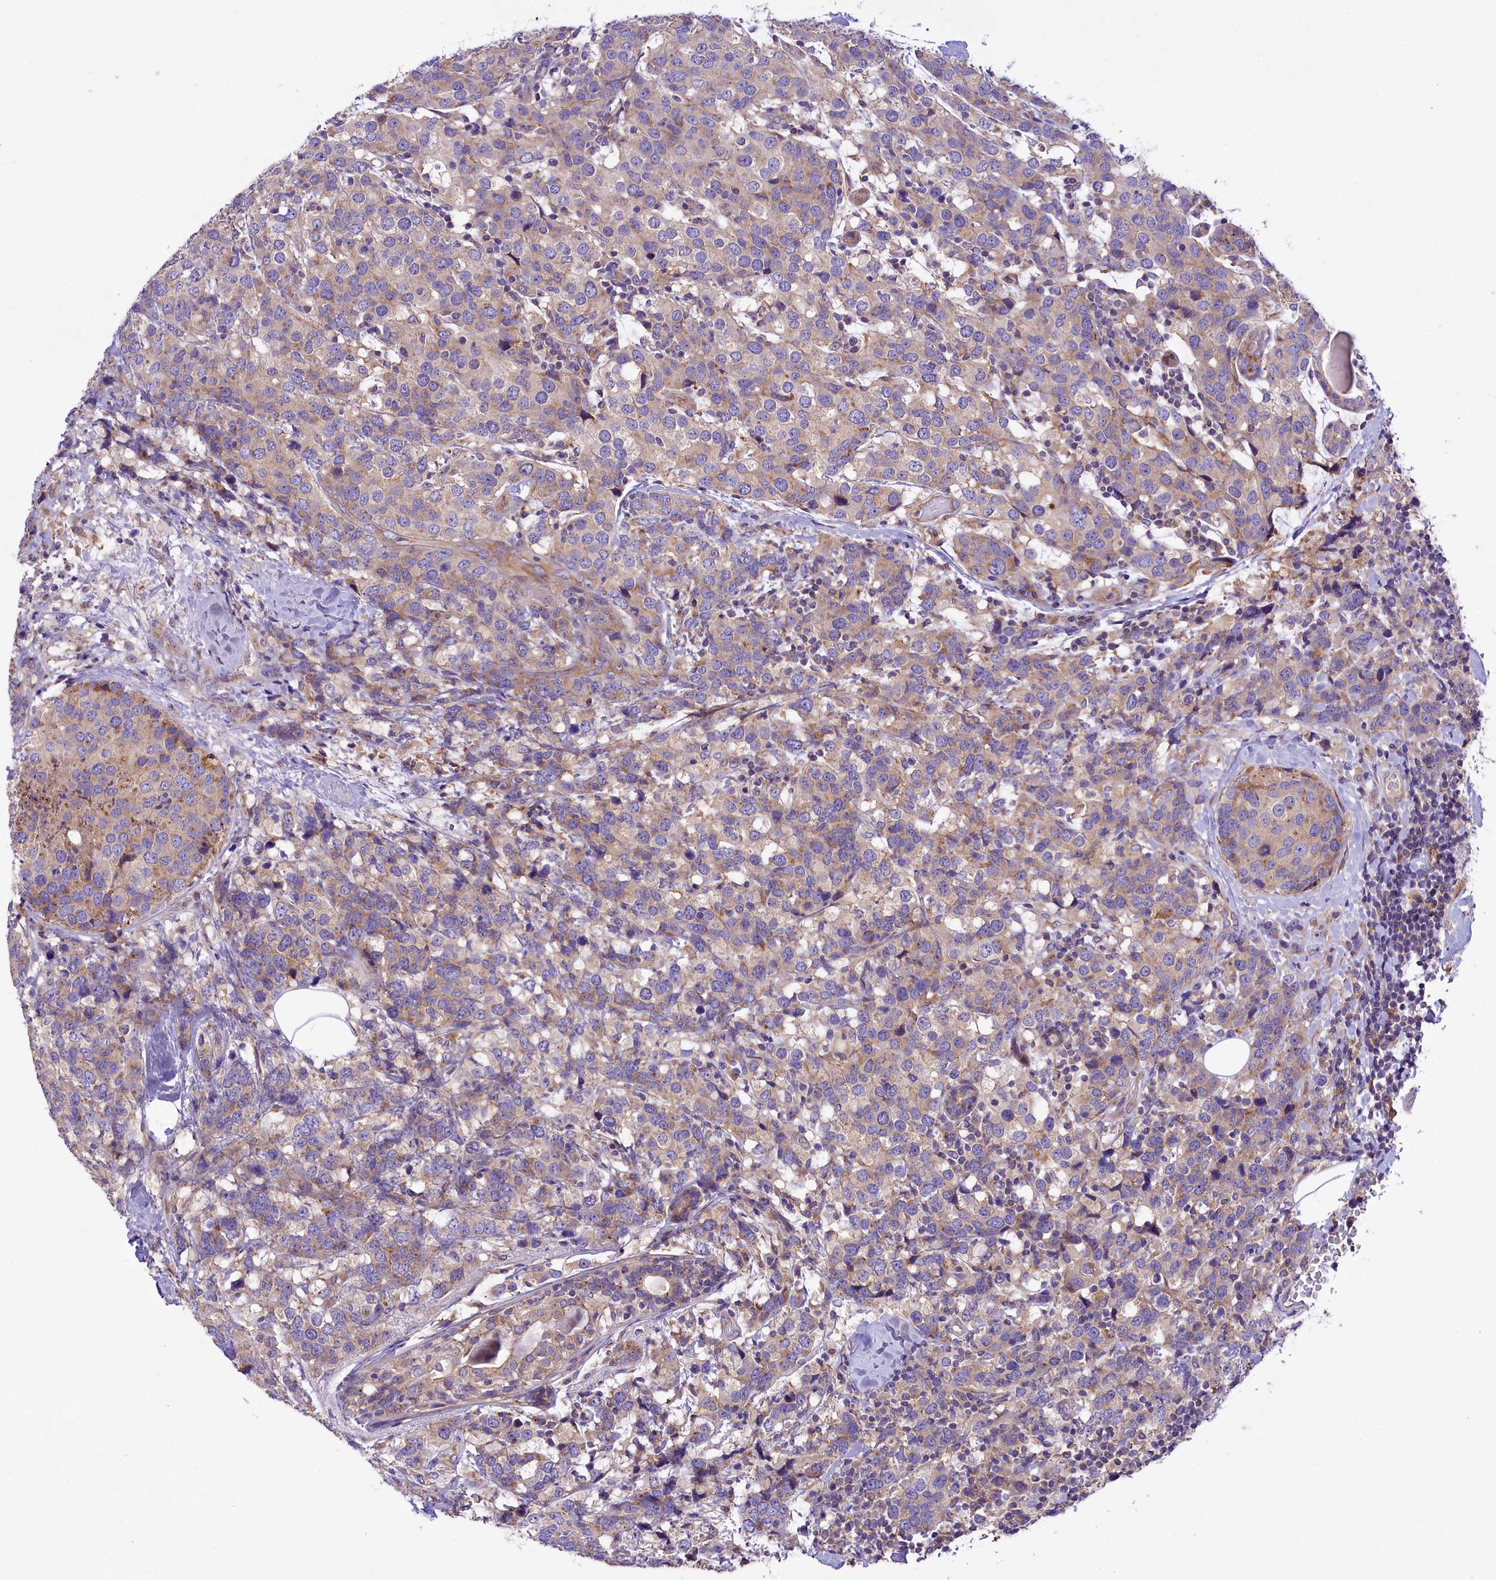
{"staining": {"intensity": "moderate", "quantity": "<25%", "location": "cytoplasmic/membranous"}, "tissue": "breast cancer", "cell_type": "Tumor cells", "image_type": "cancer", "snomed": [{"axis": "morphology", "description": "Lobular carcinoma"}, {"axis": "topography", "description": "Breast"}], "caption": "Moderate cytoplasmic/membranous staining for a protein is seen in approximately <25% of tumor cells of breast cancer (lobular carcinoma) using immunohistochemistry.", "gene": "PEMT", "patient": {"sex": "female", "age": 59}}